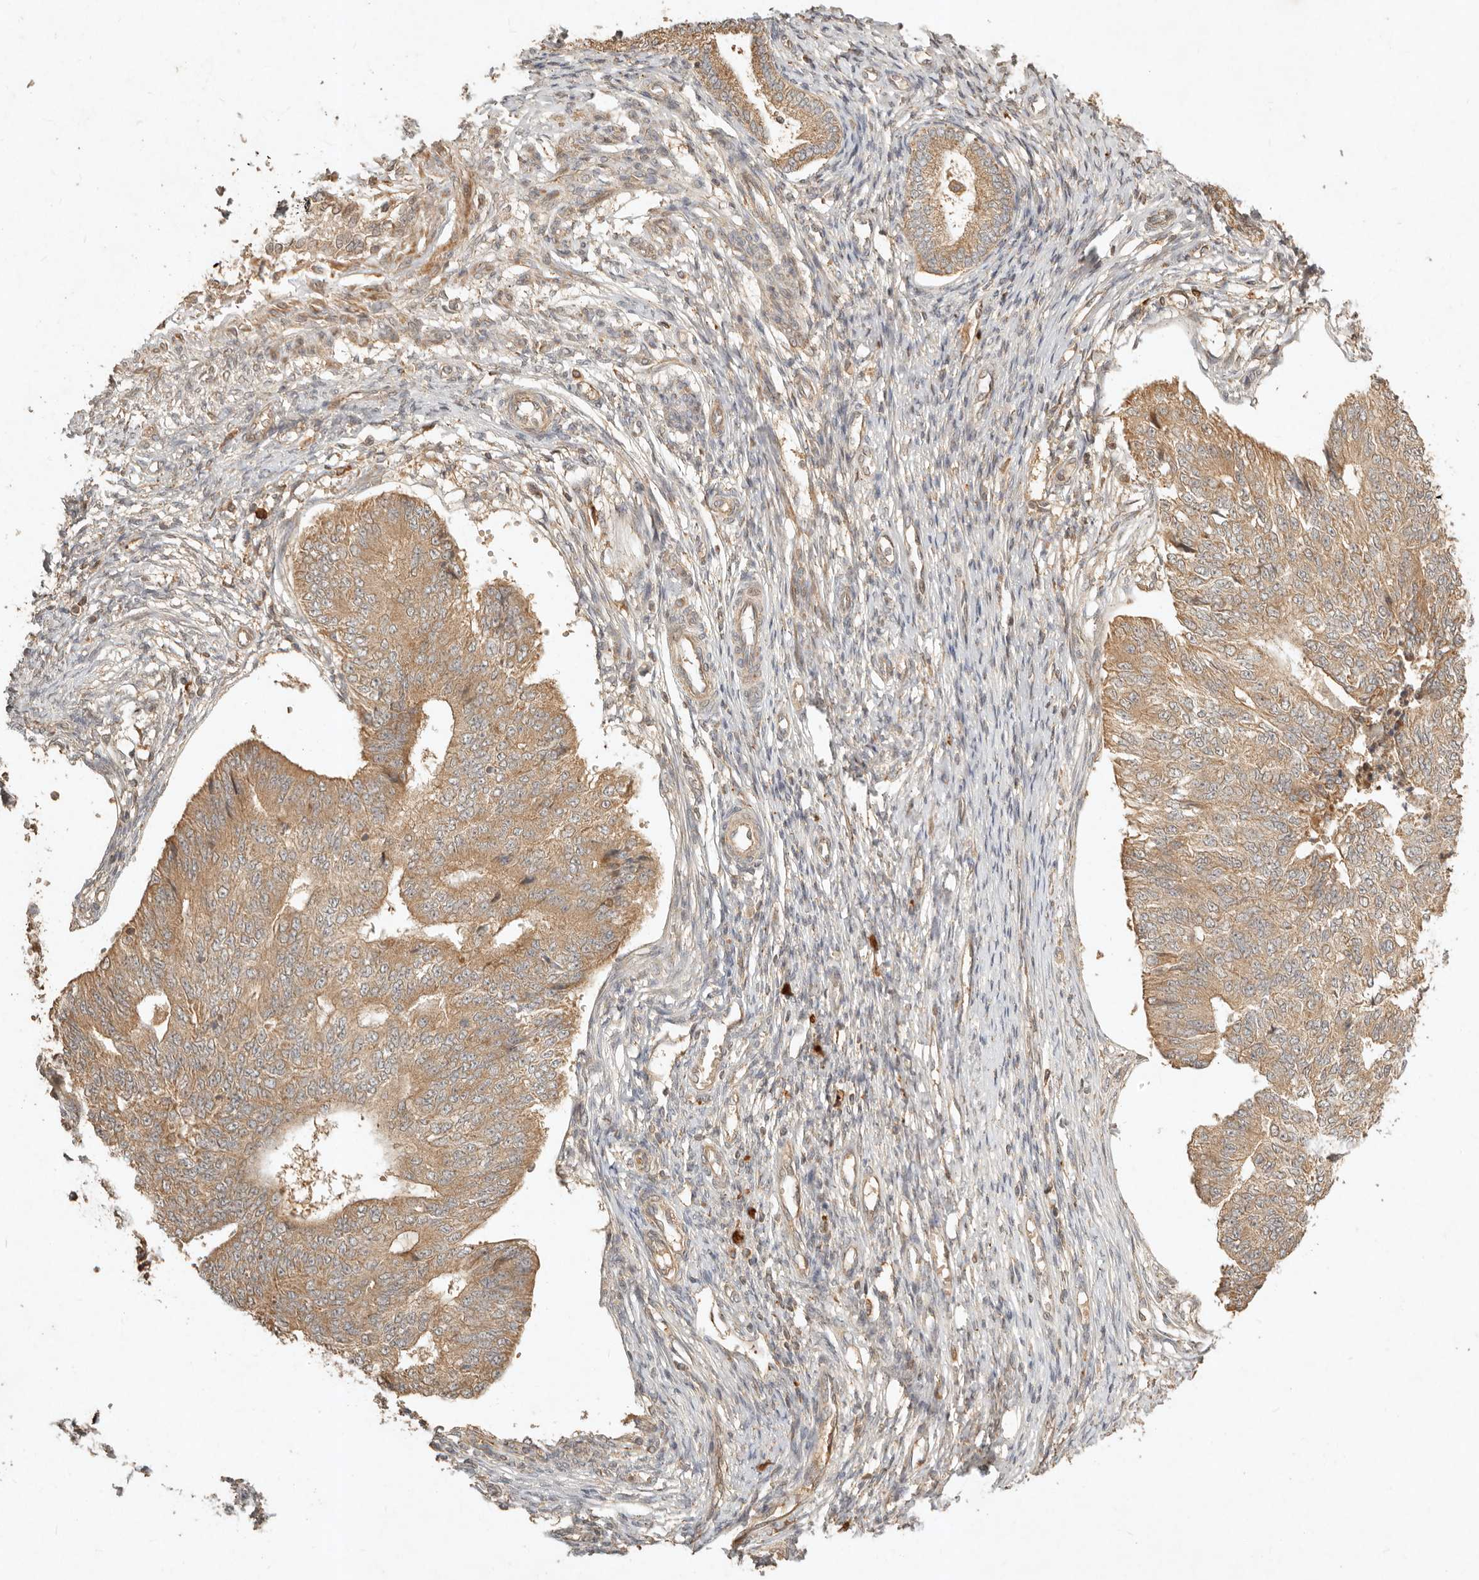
{"staining": {"intensity": "moderate", "quantity": ">75%", "location": "cytoplasmic/membranous"}, "tissue": "endometrial cancer", "cell_type": "Tumor cells", "image_type": "cancer", "snomed": [{"axis": "morphology", "description": "Adenocarcinoma, NOS"}, {"axis": "topography", "description": "Endometrium"}], "caption": "Adenocarcinoma (endometrial) was stained to show a protein in brown. There is medium levels of moderate cytoplasmic/membranous expression in approximately >75% of tumor cells.", "gene": "CLEC4C", "patient": {"sex": "female", "age": 32}}